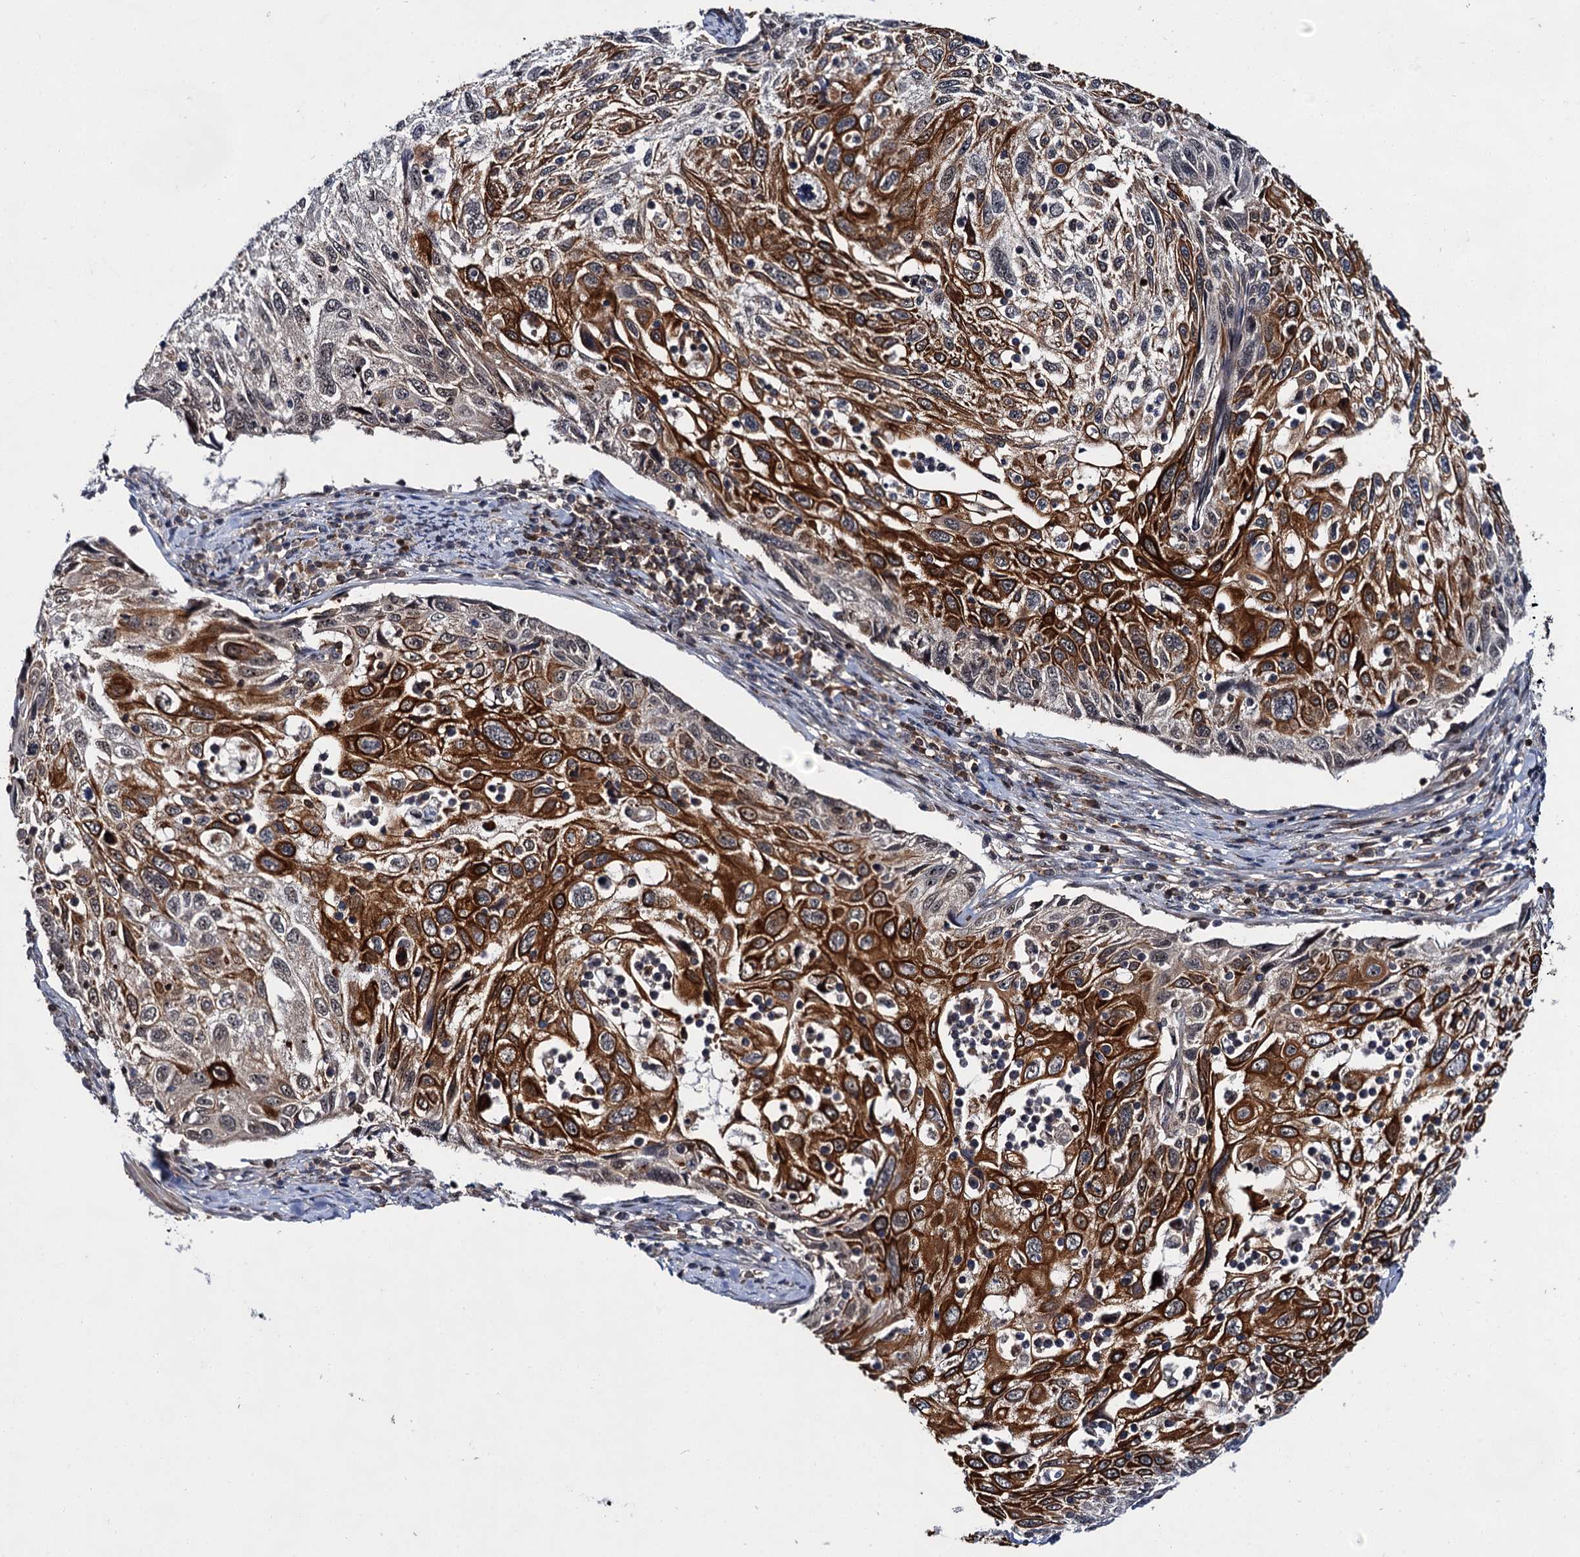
{"staining": {"intensity": "strong", "quantity": "25%-75%", "location": "cytoplasmic/membranous"}, "tissue": "cervical cancer", "cell_type": "Tumor cells", "image_type": "cancer", "snomed": [{"axis": "morphology", "description": "Squamous cell carcinoma, NOS"}, {"axis": "topography", "description": "Cervix"}], "caption": "Tumor cells exhibit strong cytoplasmic/membranous expression in about 25%-75% of cells in squamous cell carcinoma (cervical).", "gene": "ABLIM1", "patient": {"sex": "female", "age": 70}}